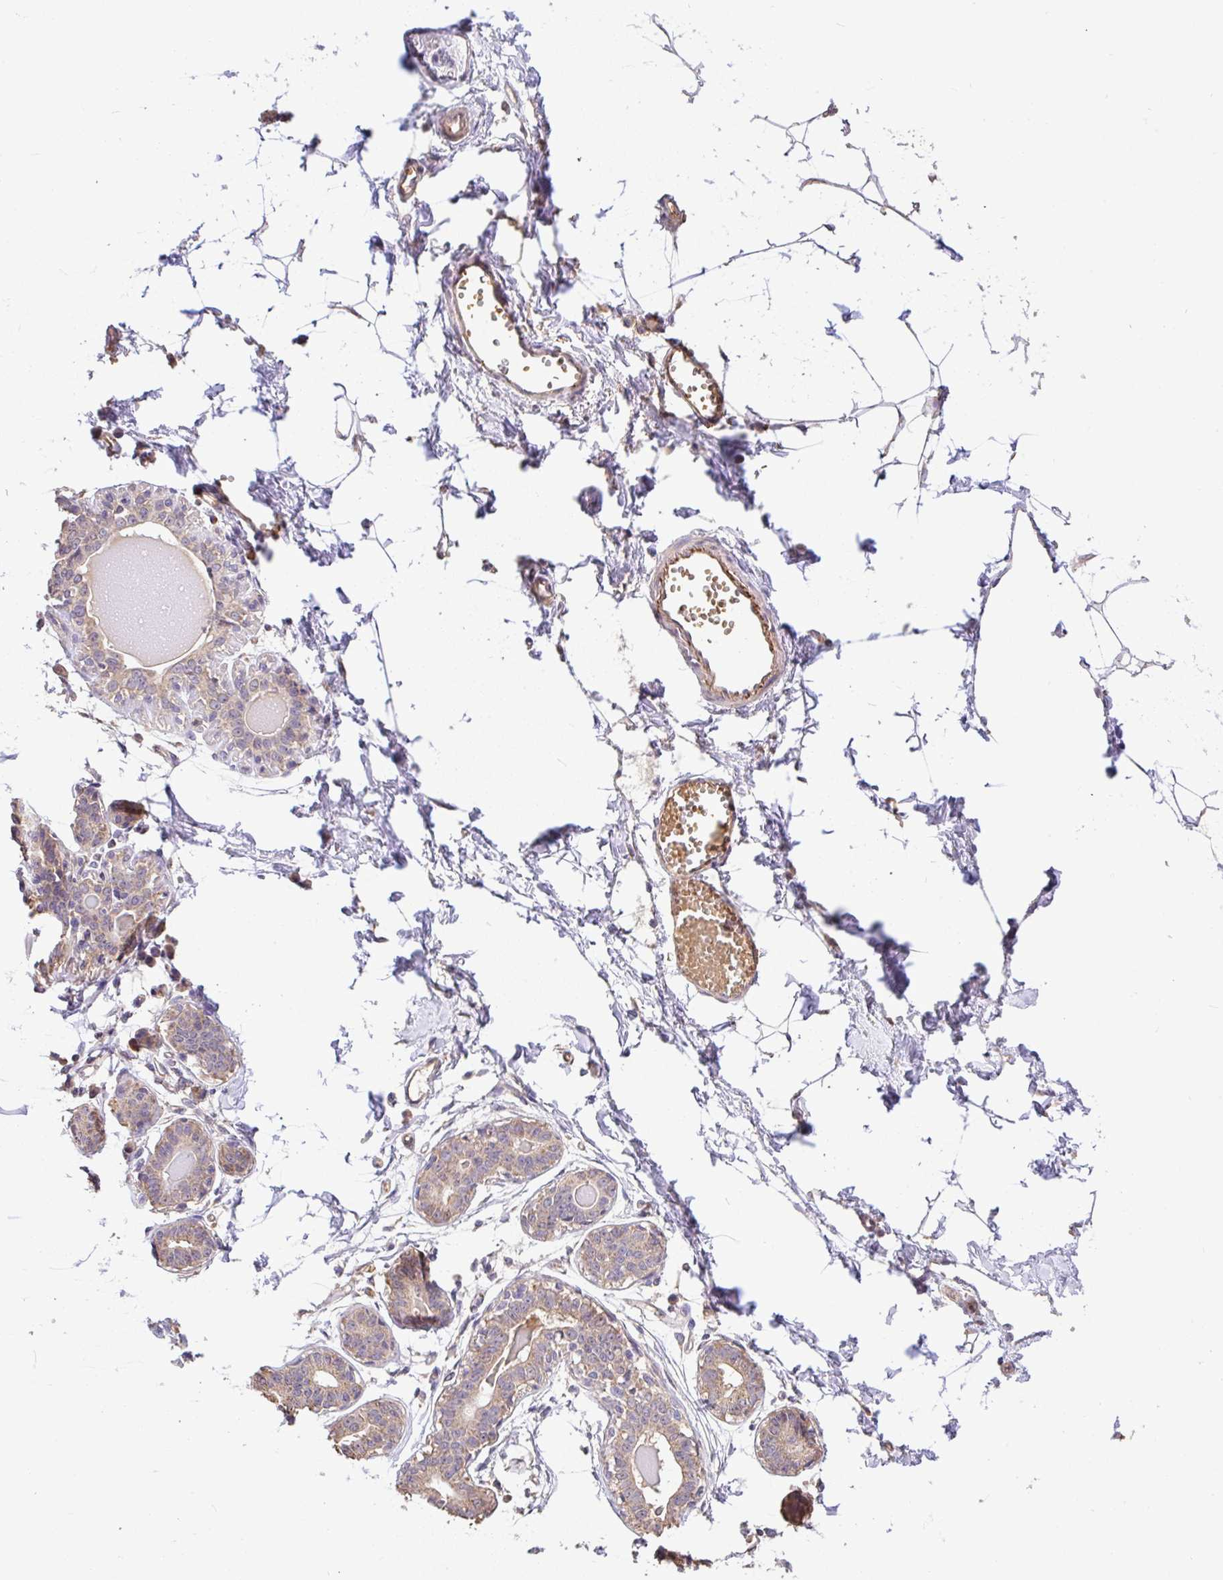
{"staining": {"intensity": "negative", "quantity": "none", "location": "none"}, "tissue": "breast", "cell_type": "Adipocytes", "image_type": "normal", "snomed": [{"axis": "morphology", "description": "Normal tissue, NOS"}, {"axis": "topography", "description": "Breast"}], "caption": "This is a micrograph of immunohistochemistry (IHC) staining of unremarkable breast, which shows no positivity in adipocytes. (DAB (3,3'-diaminobenzidine) immunohistochemistry (IHC) with hematoxylin counter stain).", "gene": "C1QTNF9B", "patient": {"sex": "female", "age": 45}}